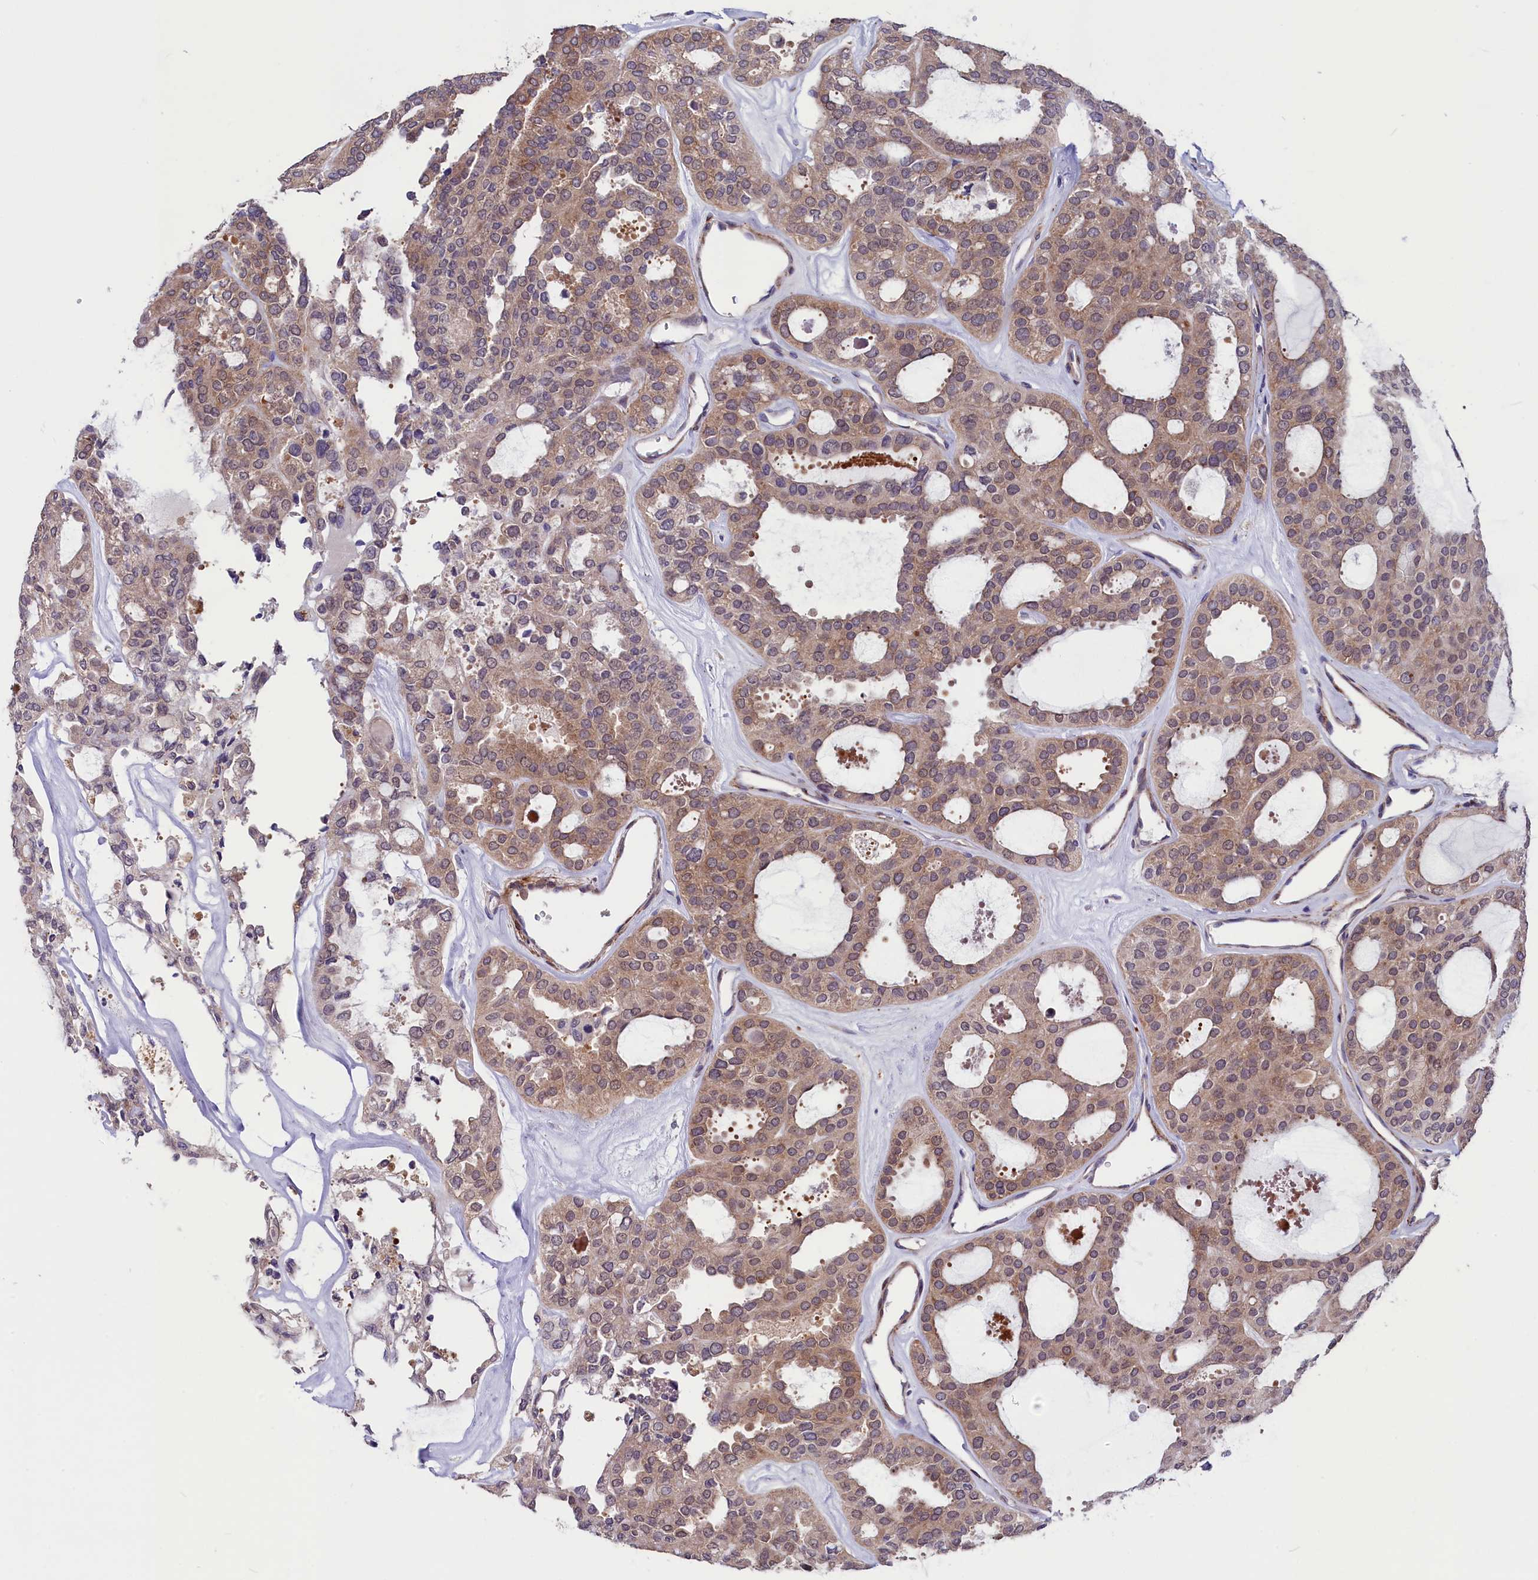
{"staining": {"intensity": "moderate", "quantity": ">75%", "location": "cytoplasmic/membranous"}, "tissue": "thyroid cancer", "cell_type": "Tumor cells", "image_type": "cancer", "snomed": [{"axis": "morphology", "description": "Follicular adenoma carcinoma, NOS"}, {"axis": "topography", "description": "Thyroid gland"}], "caption": "Thyroid cancer stained with a brown dye reveals moderate cytoplasmic/membranous positive positivity in approximately >75% of tumor cells.", "gene": "SLC39A6", "patient": {"sex": "male", "age": 75}}